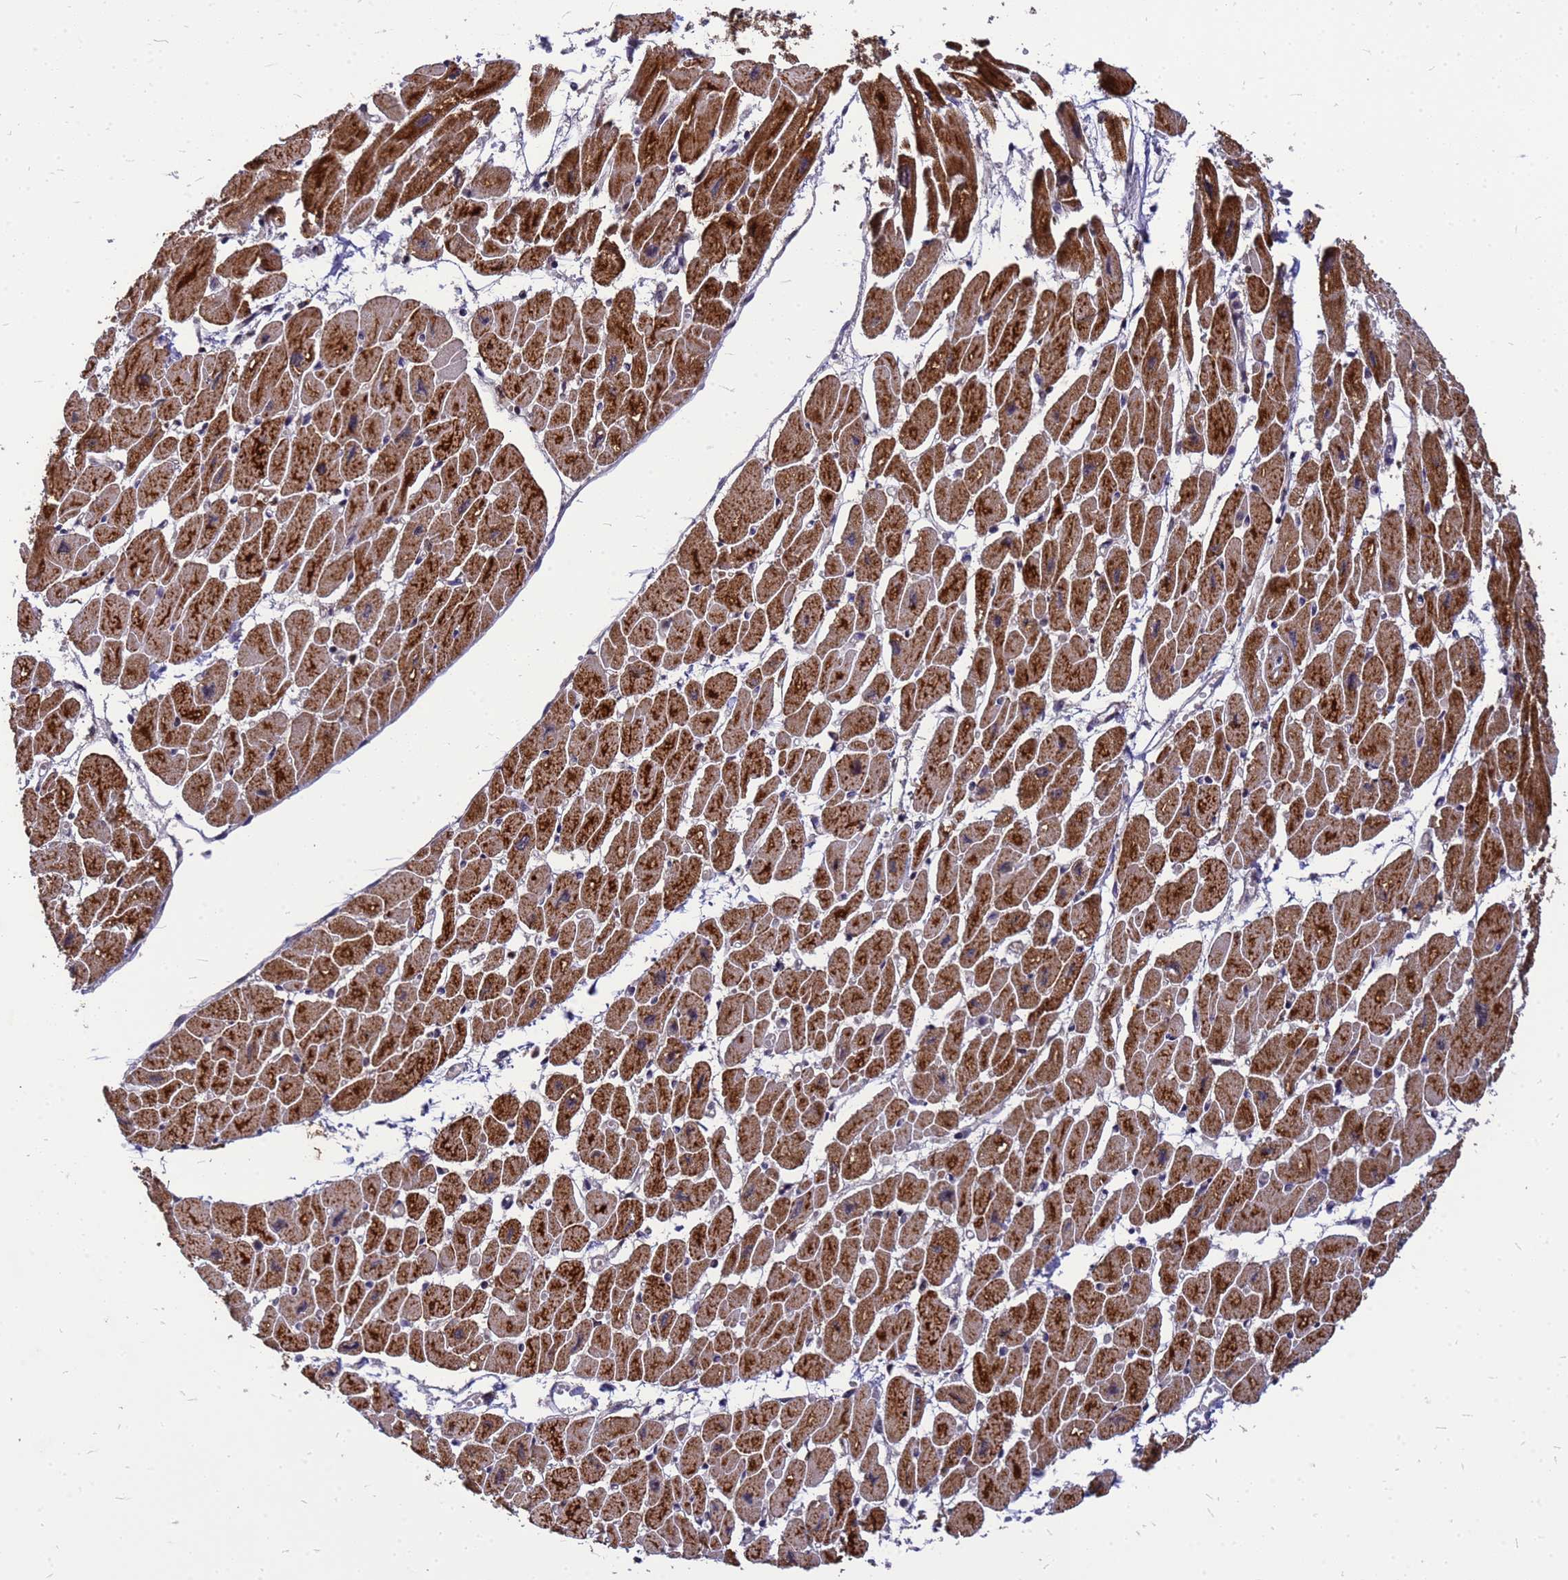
{"staining": {"intensity": "strong", "quantity": ">75%", "location": "cytoplasmic/membranous"}, "tissue": "heart muscle", "cell_type": "Cardiomyocytes", "image_type": "normal", "snomed": [{"axis": "morphology", "description": "Normal tissue, NOS"}, {"axis": "topography", "description": "Heart"}], "caption": "Immunohistochemical staining of unremarkable human heart muscle exhibits strong cytoplasmic/membranous protein staining in approximately >75% of cardiomyocytes.", "gene": "CMC4", "patient": {"sex": "female", "age": 54}}